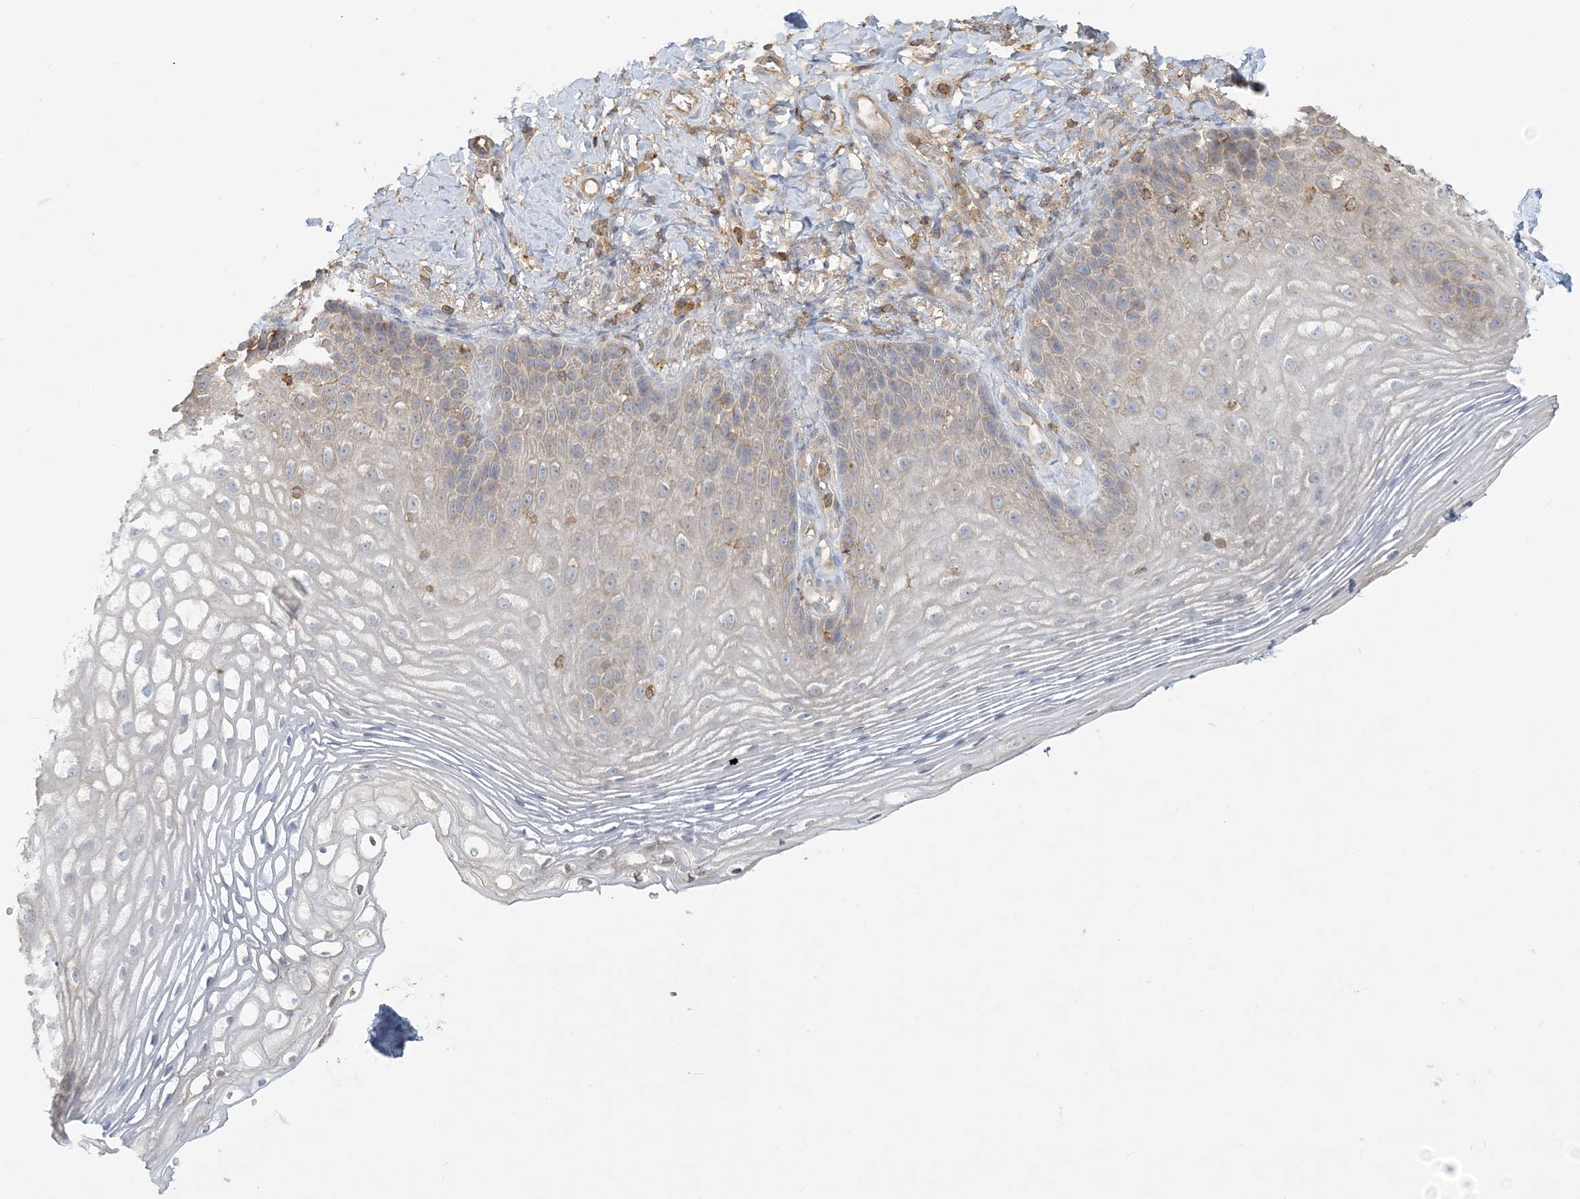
{"staining": {"intensity": "weak", "quantity": "<25%", "location": "cytoplasmic/membranous"}, "tissue": "vagina", "cell_type": "Squamous epithelial cells", "image_type": "normal", "snomed": [{"axis": "morphology", "description": "Normal tissue, NOS"}, {"axis": "topography", "description": "Vagina"}], "caption": "Vagina stained for a protein using IHC demonstrates no staining squamous epithelial cells.", "gene": "ANKS1A", "patient": {"sex": "female", "age": 60}}